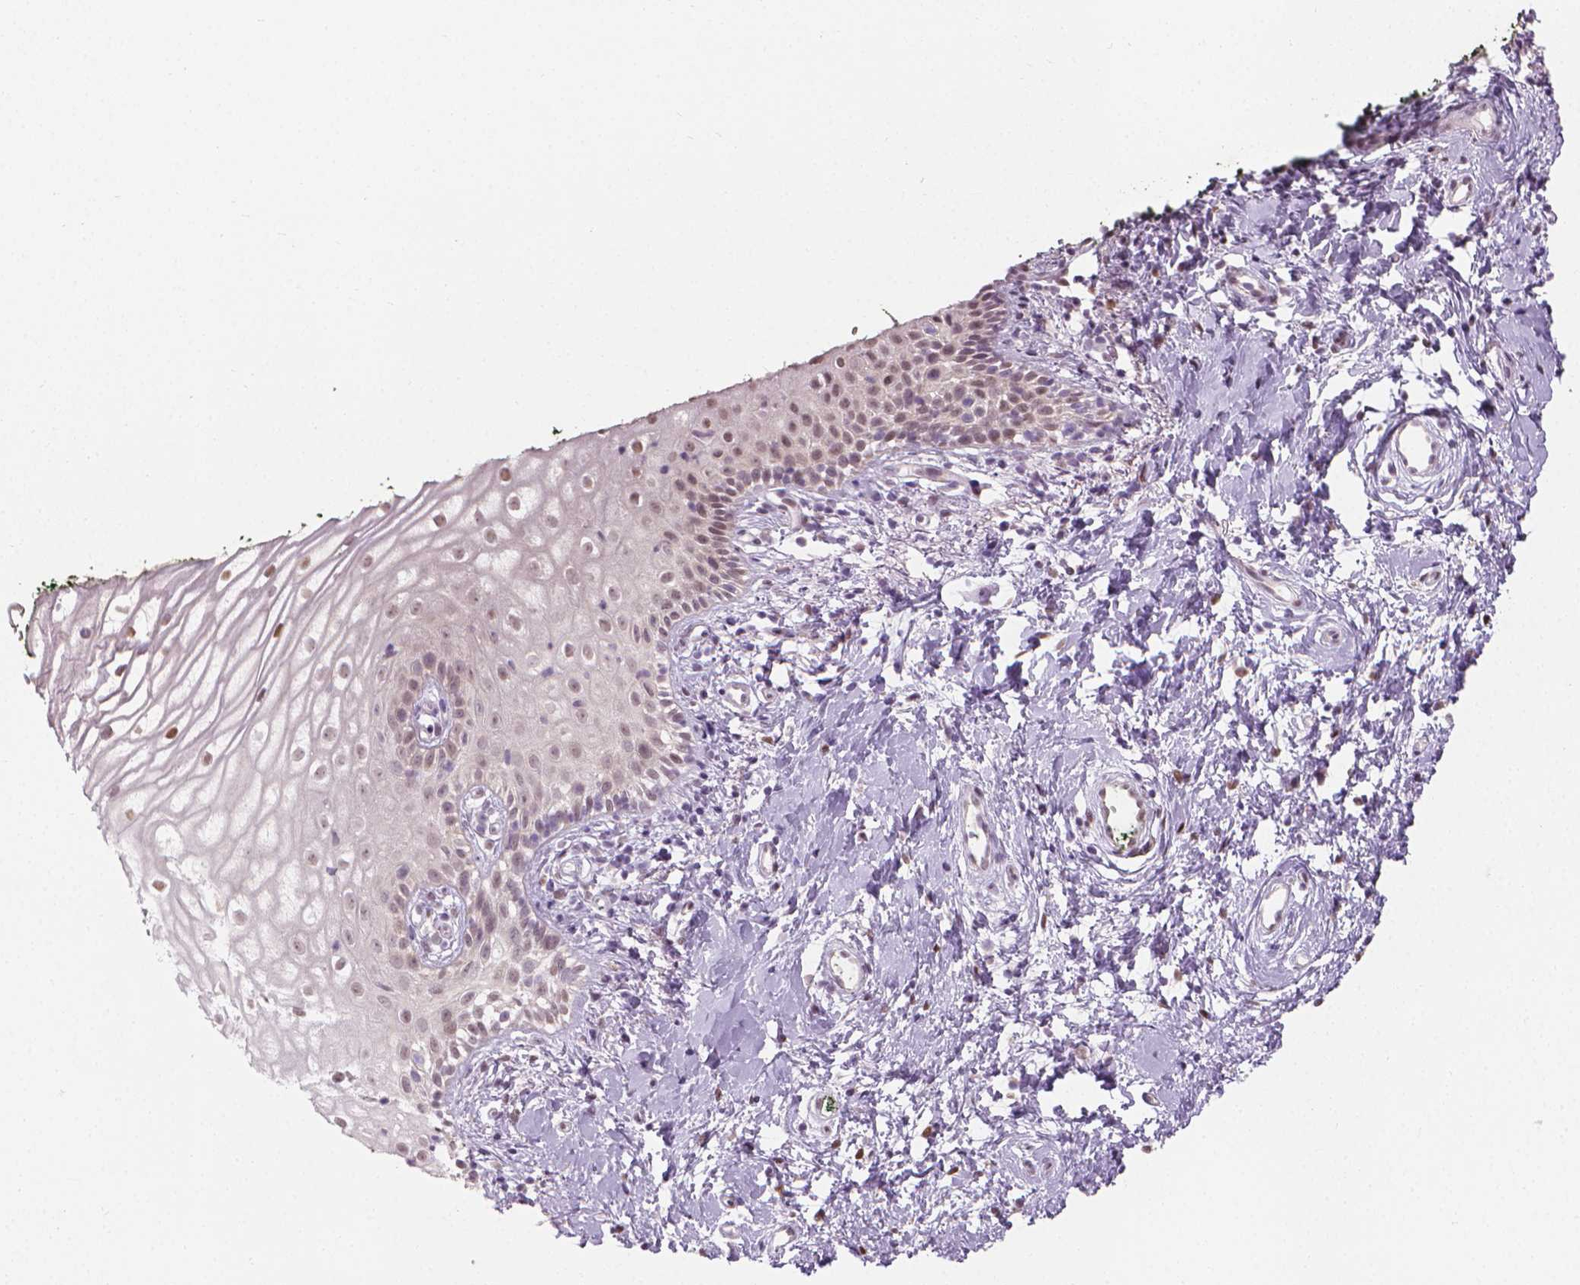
{"staining": {"intensity": "weak", "quantity": ">75%", "location": "nuclear"}, "tissue": "vagina", "cell_type": "Squamous epithelial cells", "image_type": "normal", "snomed": [{"axis": "morphology", "description": "Normal tissue, NOS"}, {"axis": "topography", "description": "Vagina"}], "caption": "Protein staining of benign vagina shows weak nuclear staining in about >75% of squamous epithelial cells. The protein is shown in brown color, while the nuclei are stained blue.", "gene": "CDKN1C", "patient": {"sex": "female", "age": 47}}